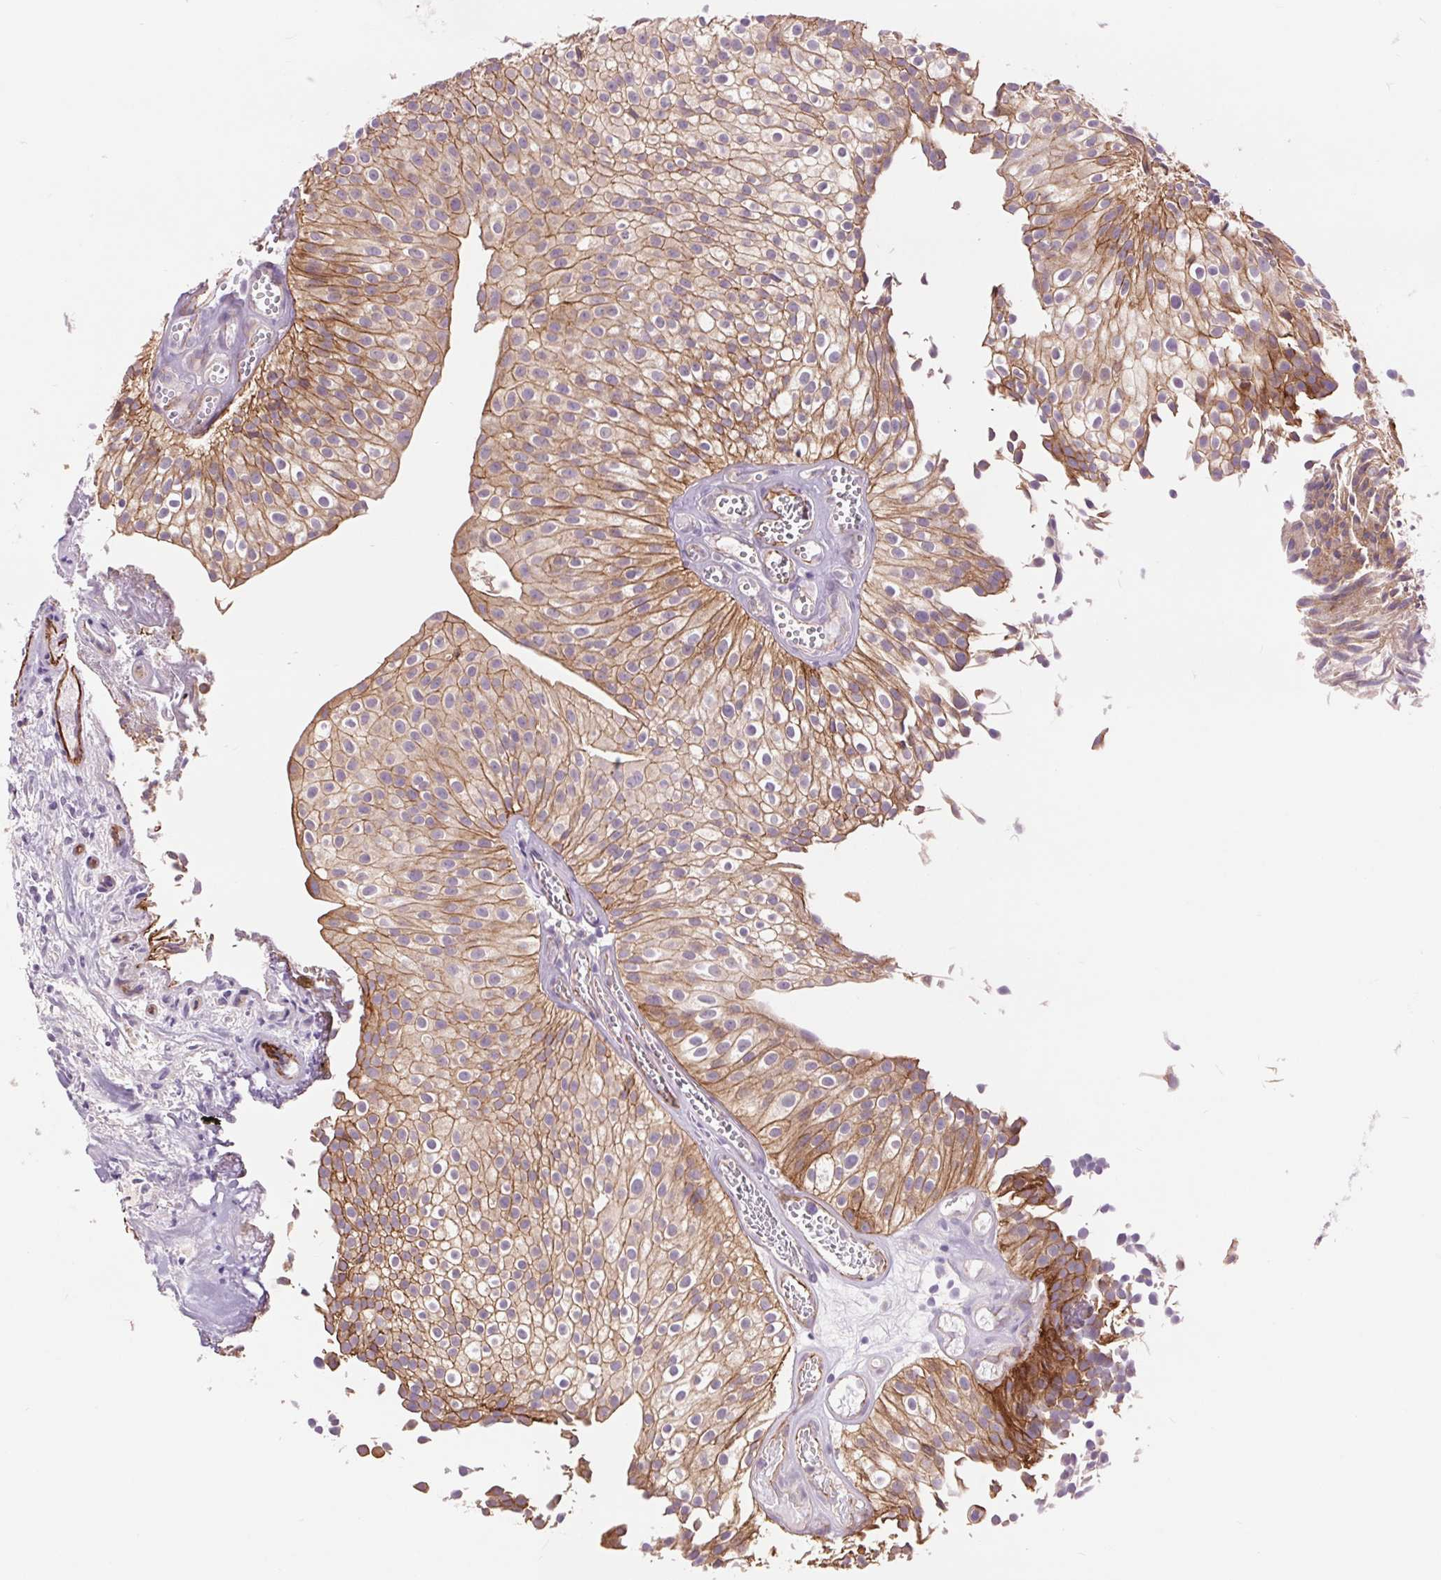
{"staining": {"intensity": "moderate", "quantity": ">75%", "location": "cytoplasmic/membranous"}, "tissue": "urothelial cancer", "cell_type": "Tumor cells", "image_type": "cancer", "snomed": [{"axis": "morphology", "description": "Urothelial carcinoma, Low grade"}, {"axis": "topography", "description": "Urinary bladder"}], "caption": "Protein staining of urothelial carcinoma (low-grade) tissue shows moderate cytoplasmic/membranous staining in about >75% of tumor cells. The staining was performed using DAB (3,3'-diaminobenzidine) to visualize the protein expression in brown, while the nuclei were stained in blue with hematoxylin (Magnification: 20x).", "gene": "DIXDC1", "patient": {"sex": "male", "age": 70}}